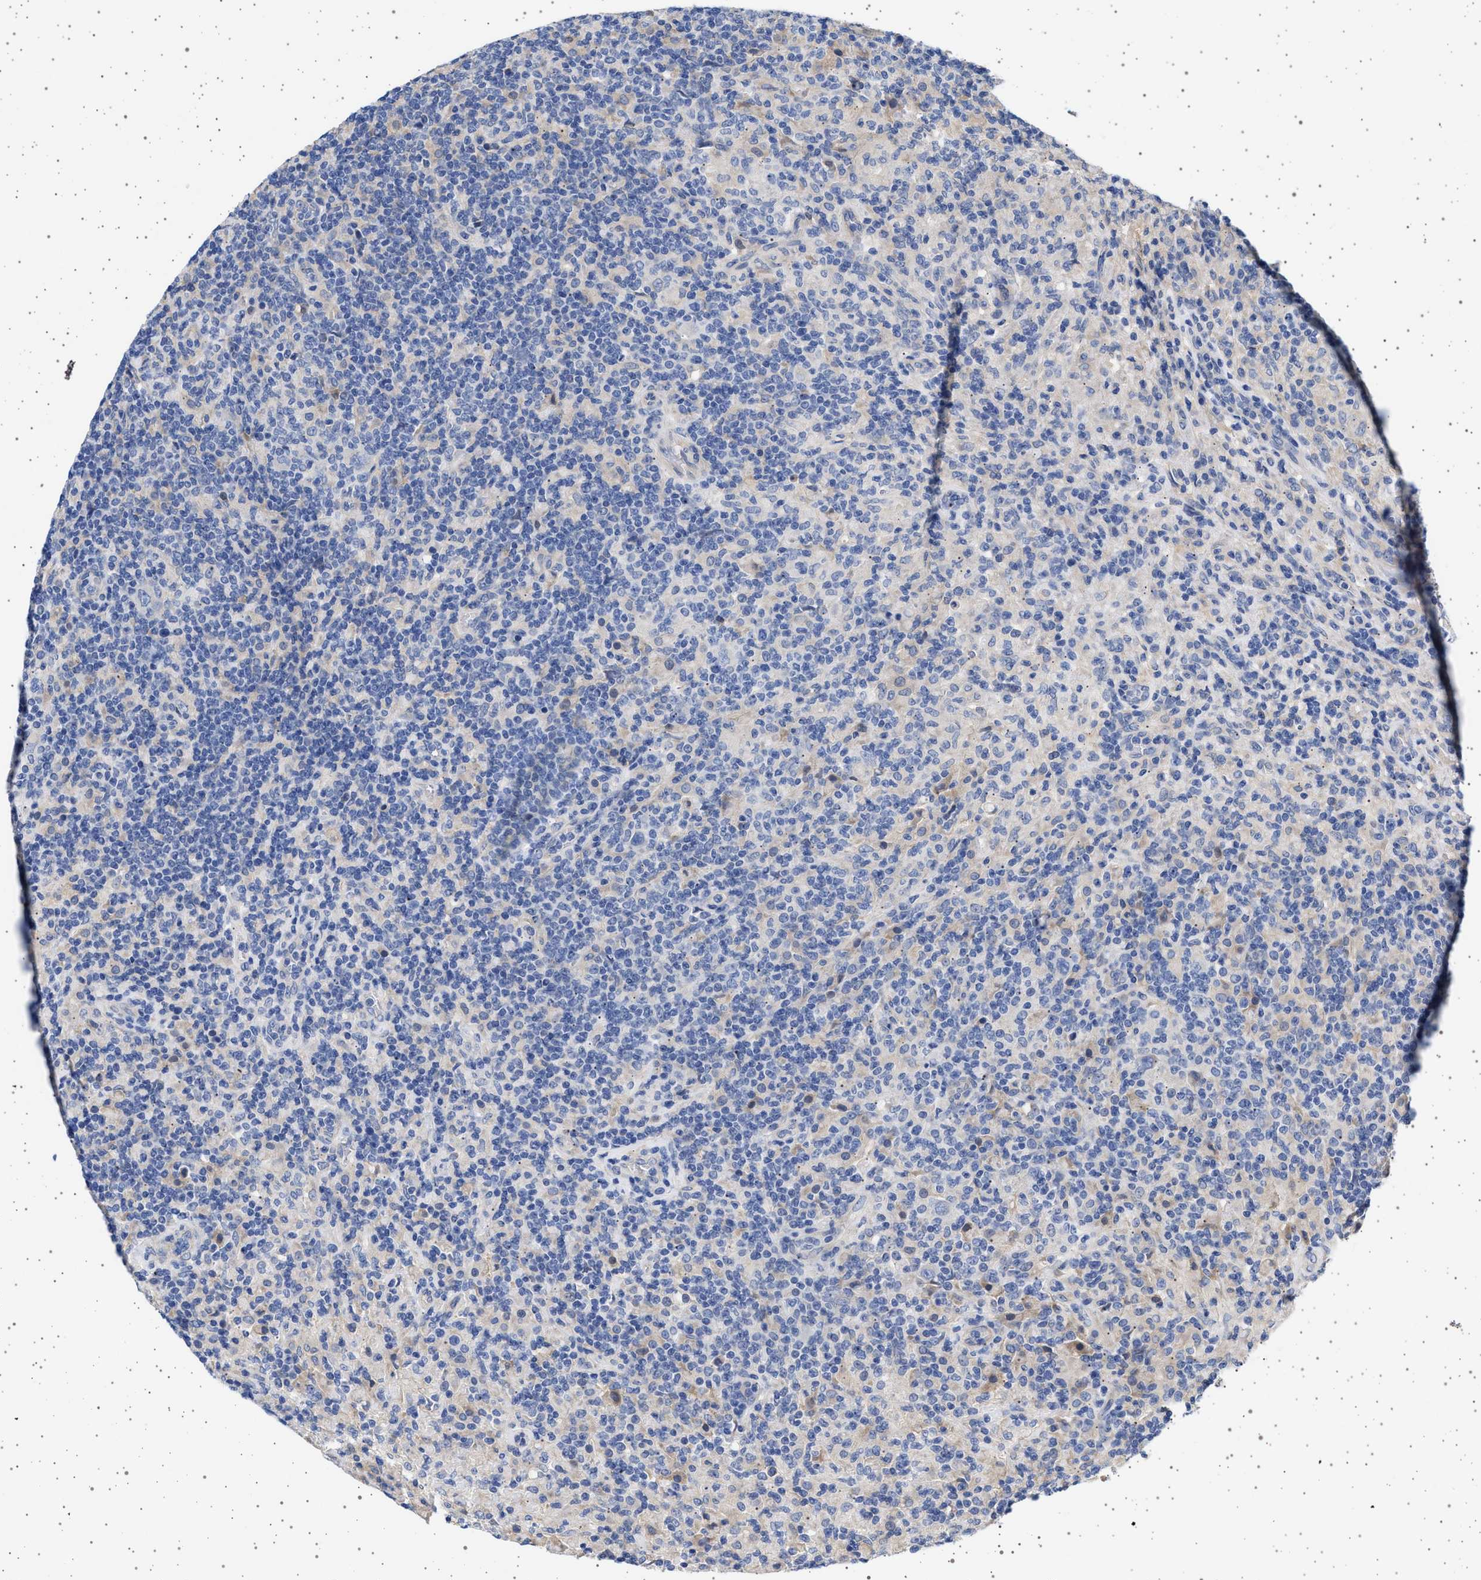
{"staining": {"intensity": "negative", "quantity": "none", "location": "none"}, "tissue": "lymphoma", "cell_type": "Tumor cells", "image_type": "cancer", "snomed": [{"axis": "morphology", "description": "Hodgkin's disease, NOS"}, {"axis": "topography", "description": "Lymph node"}], "caption": "DAB immunohistochemical staining of human Hodgkin's disease displays no significant expression in tumor cells.", "gene": "TRMT10B", "patient": {"sex": "male", "age": 70}}